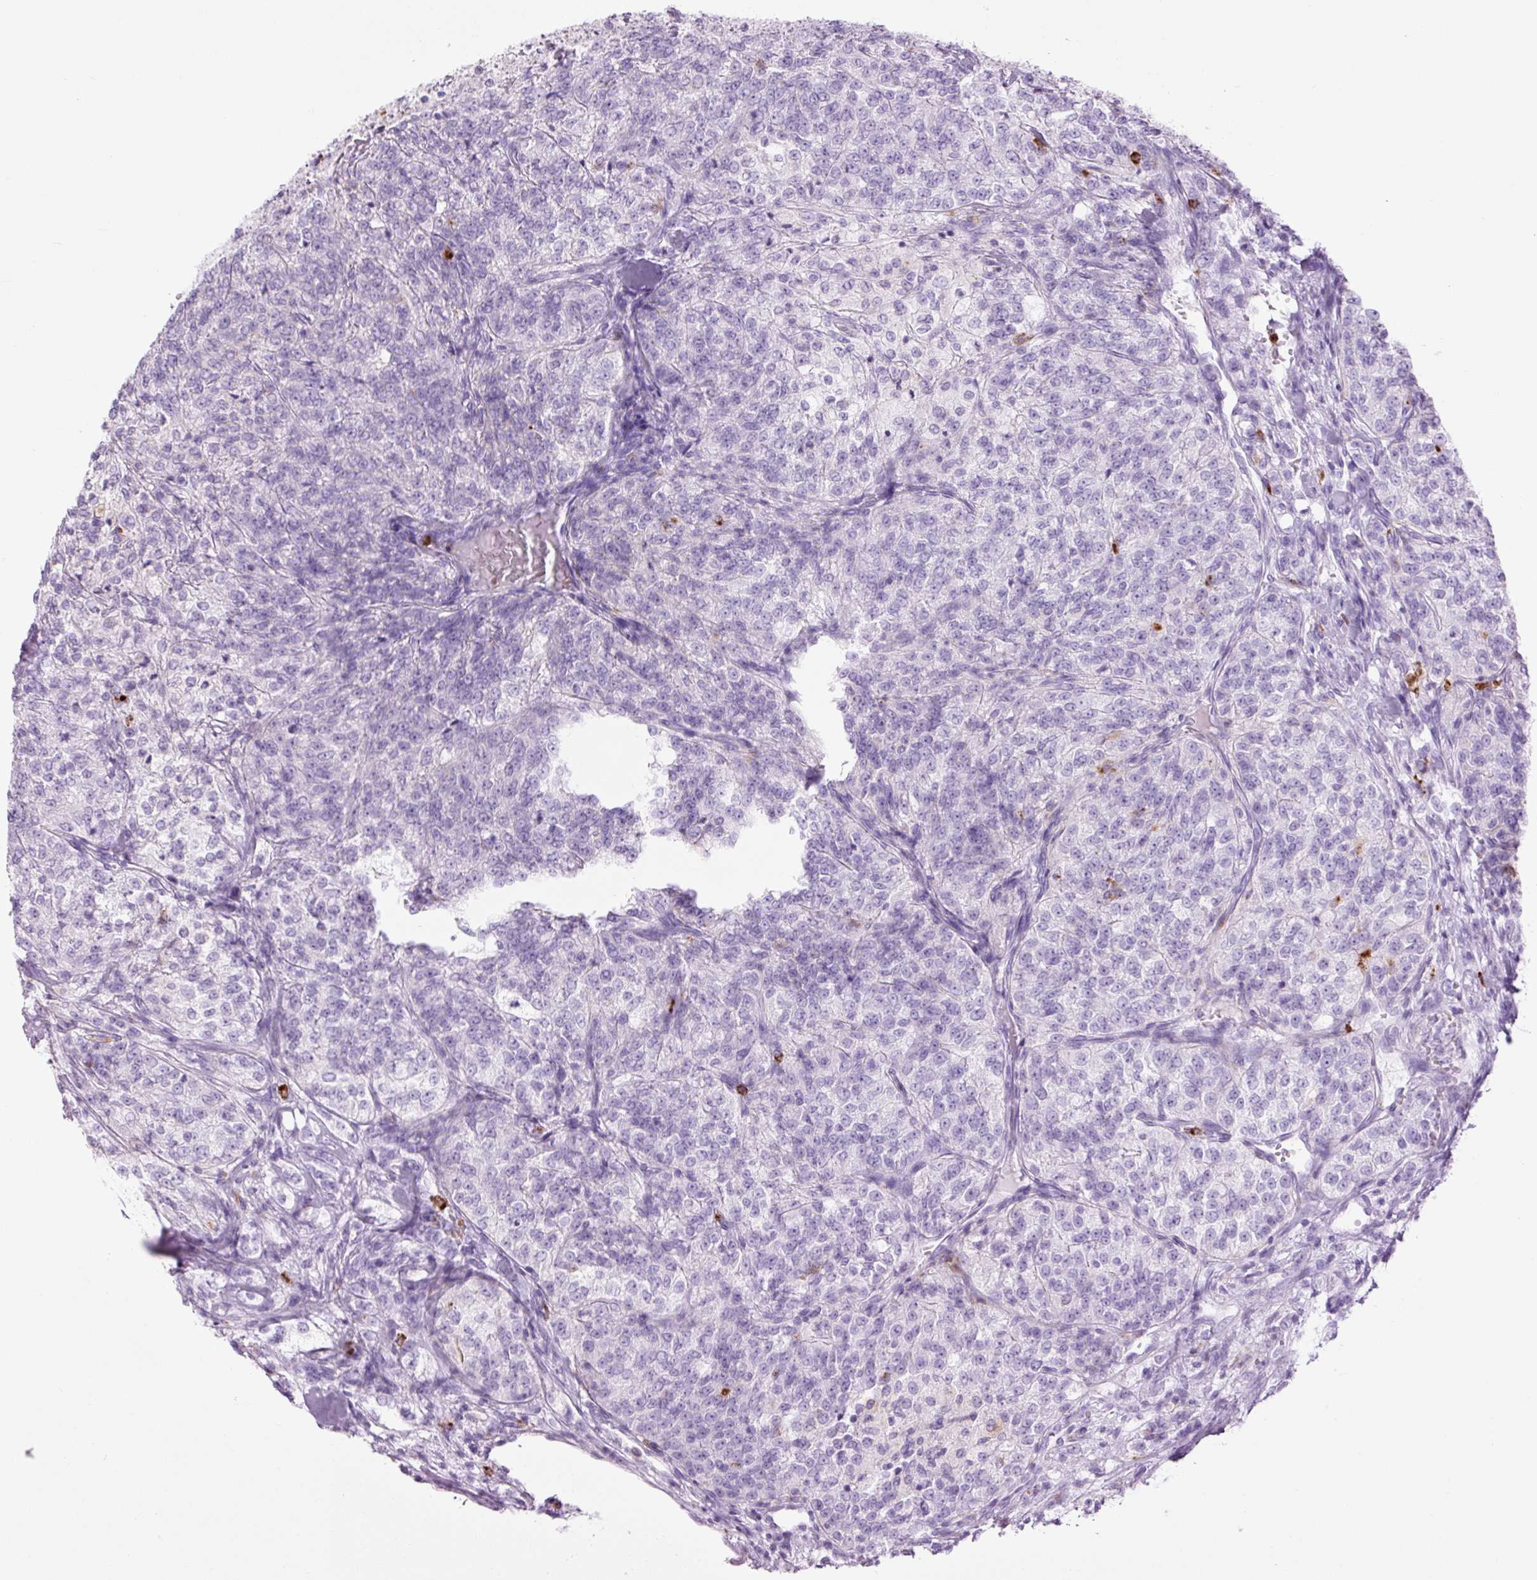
{"staining": {"intensity": "negative", "quantity": "none", "location": "none"}, "tissue": "renal cancer", "cell_type": "Tumor cells", "image_type": "cancer", "snomed": [{"axis": "morphology", "description": "Adenocarcinoma, NOS"}, {"axis": "topography", "description": "Kidney"}], "caption": "A micrograph of adenocarcinoma (renal) stained for a protein displays no brown staining in tumor cells.", "gene": "LYZ", "patient": {"sex": "female", "age": 63}}